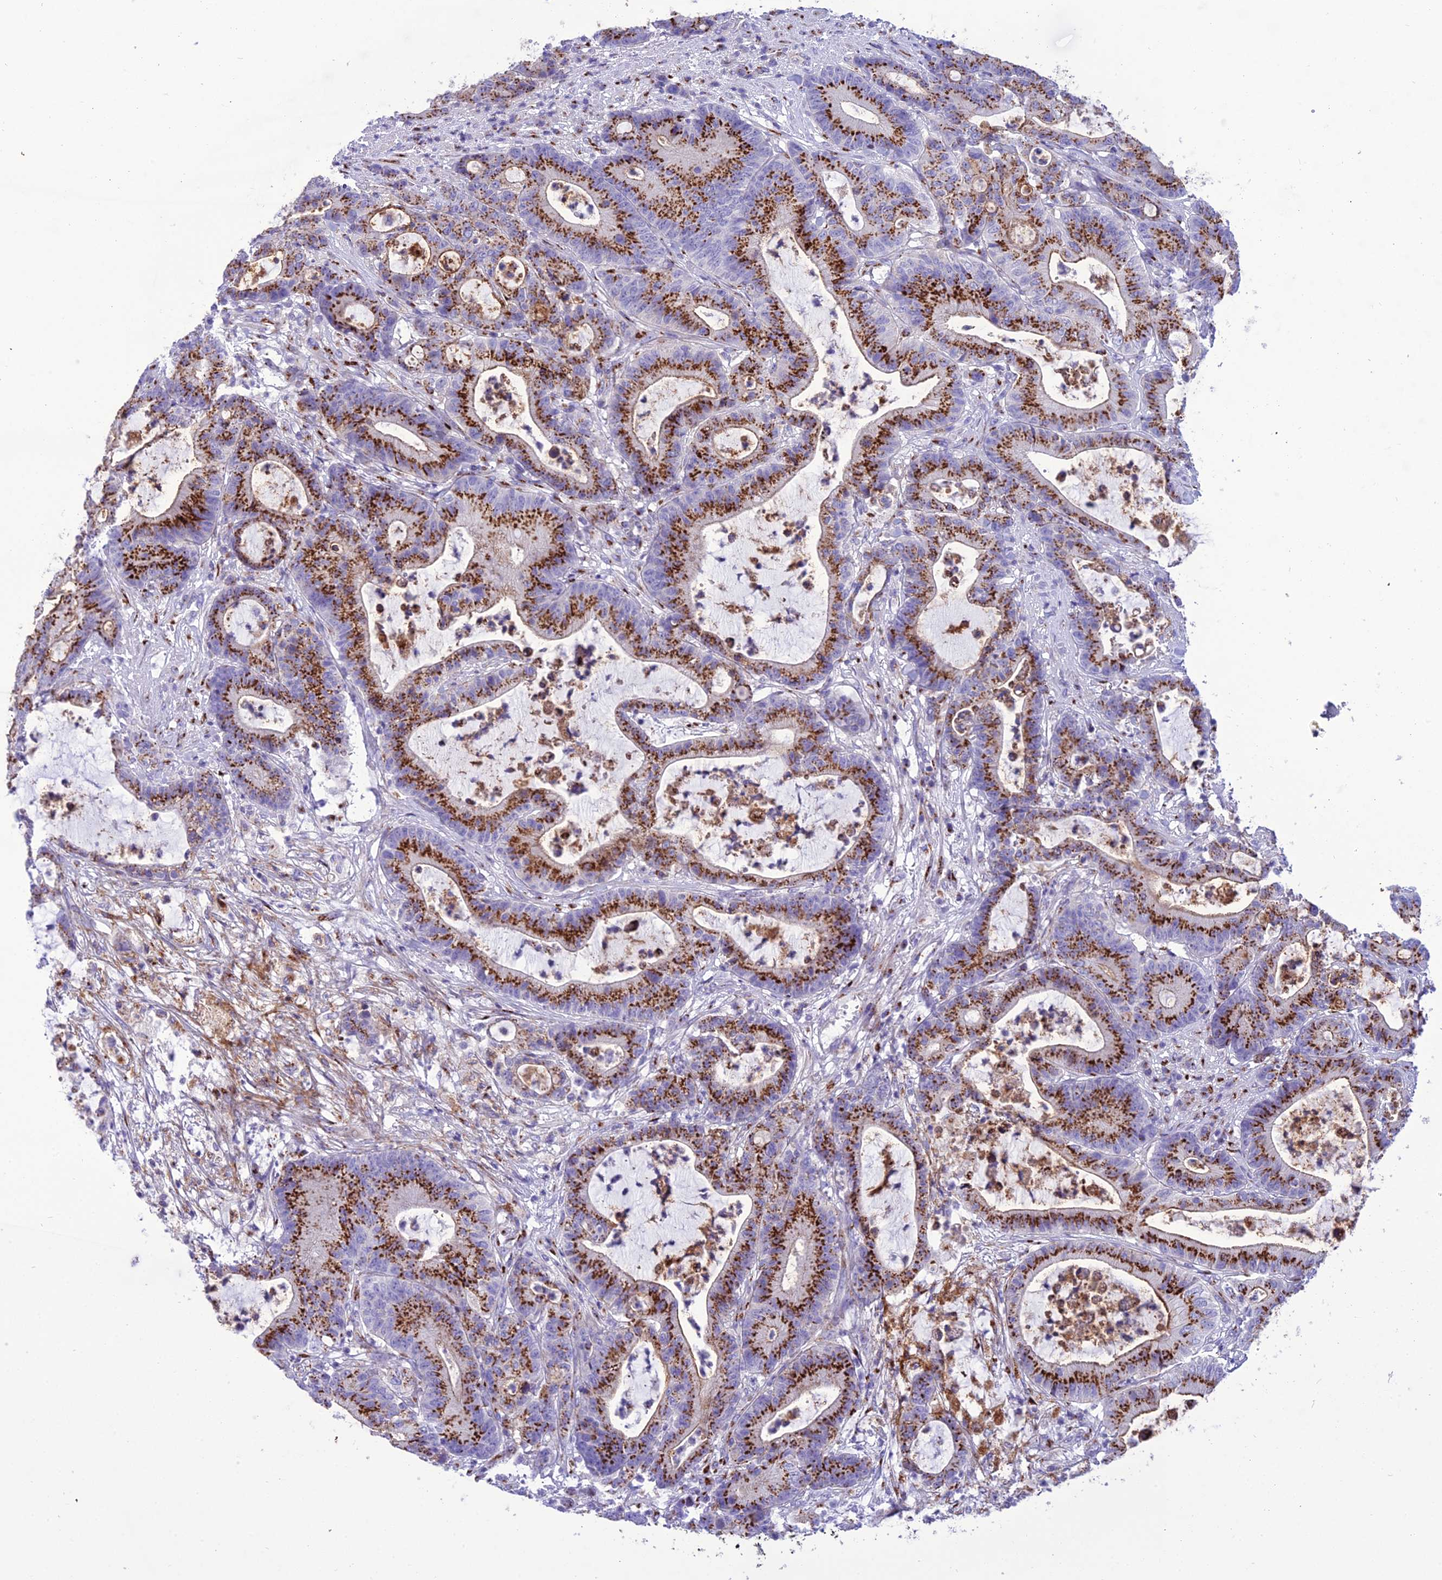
{"staining": {"intensity": "strong", "quantity": ">75%", "location": "cytoplasmic/membranous"}, "tissue": "colorectal cancer", "cell_type": "Tumor cells", "image_type": "cancer", "snomed": [{"axis": "morphology", "description": "Adenocarcinoma, NOS"}, {"axis": "topography", "description": "Colon"}], "caption": "An immunohistochemistry photomicrograph of tumor tissue is shown. Protein staining in brown shows strong cytoplasmic/membranous positivity in colorectal cancer (adenocarcinoma) within tumor cells.", "gene": "GOLM2", "patient": {"sex": "female", "age": 84}}